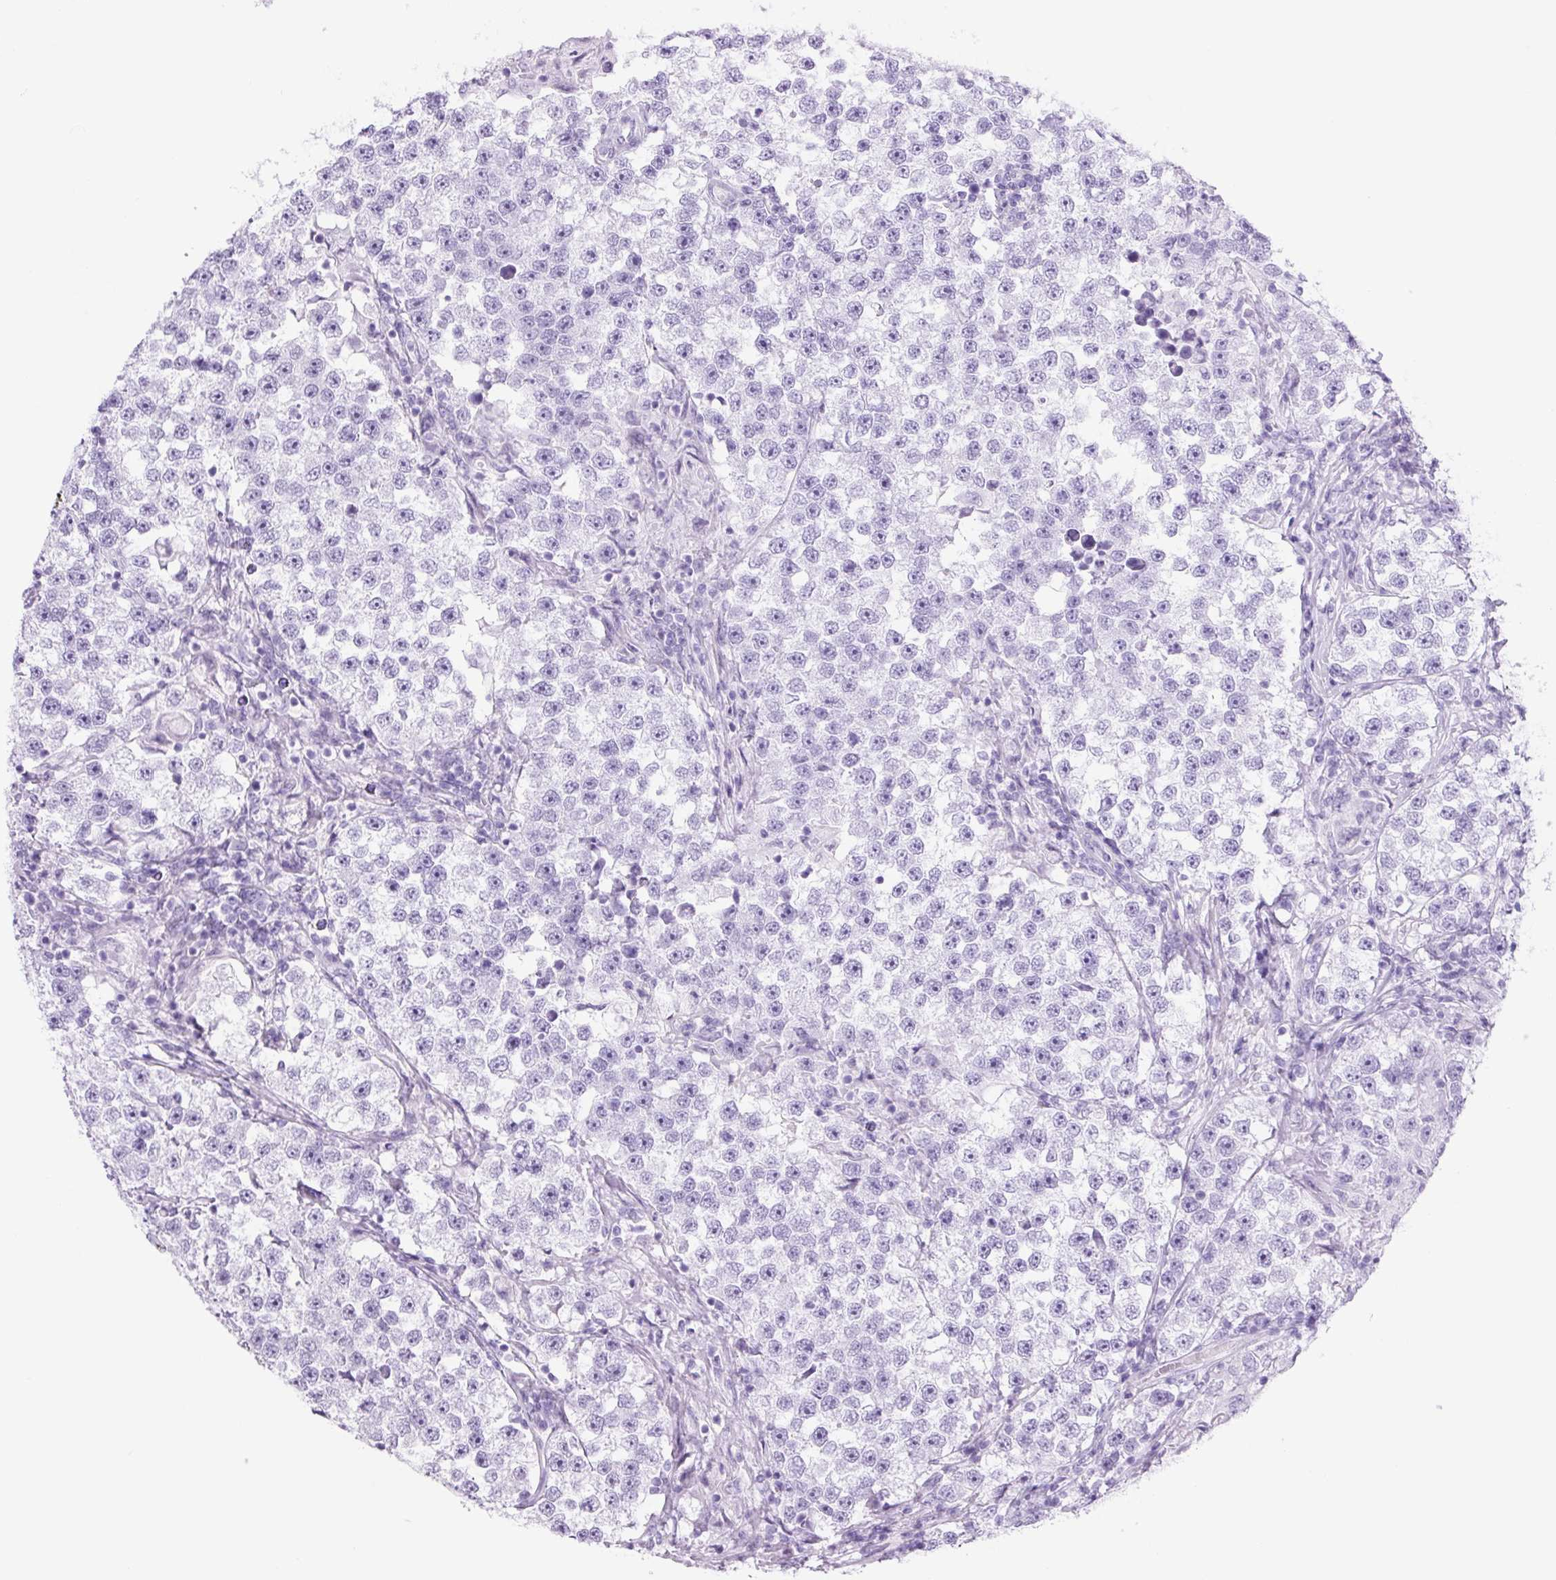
{"staining": {"intensity": "negative", "quantity": "none", "location": "none"}, "tissue": "testis cancer", "cell_type": "Tumor cells", "image_type": "cancer", "snomed": [{"axis": "morphology", "description": "Seminoma, NOS"}, {"axis": "topography", "description": "Testis"}], "caption": "Tumor cells are negative for brown protein staining in testis cancer (seminoma). The staining is performed using DAB brown chromogen with nuclei counter-stained in using hematoxylin.", "gene": "PLA2G4A", "patient": {"sex": "male", "age": 46}}